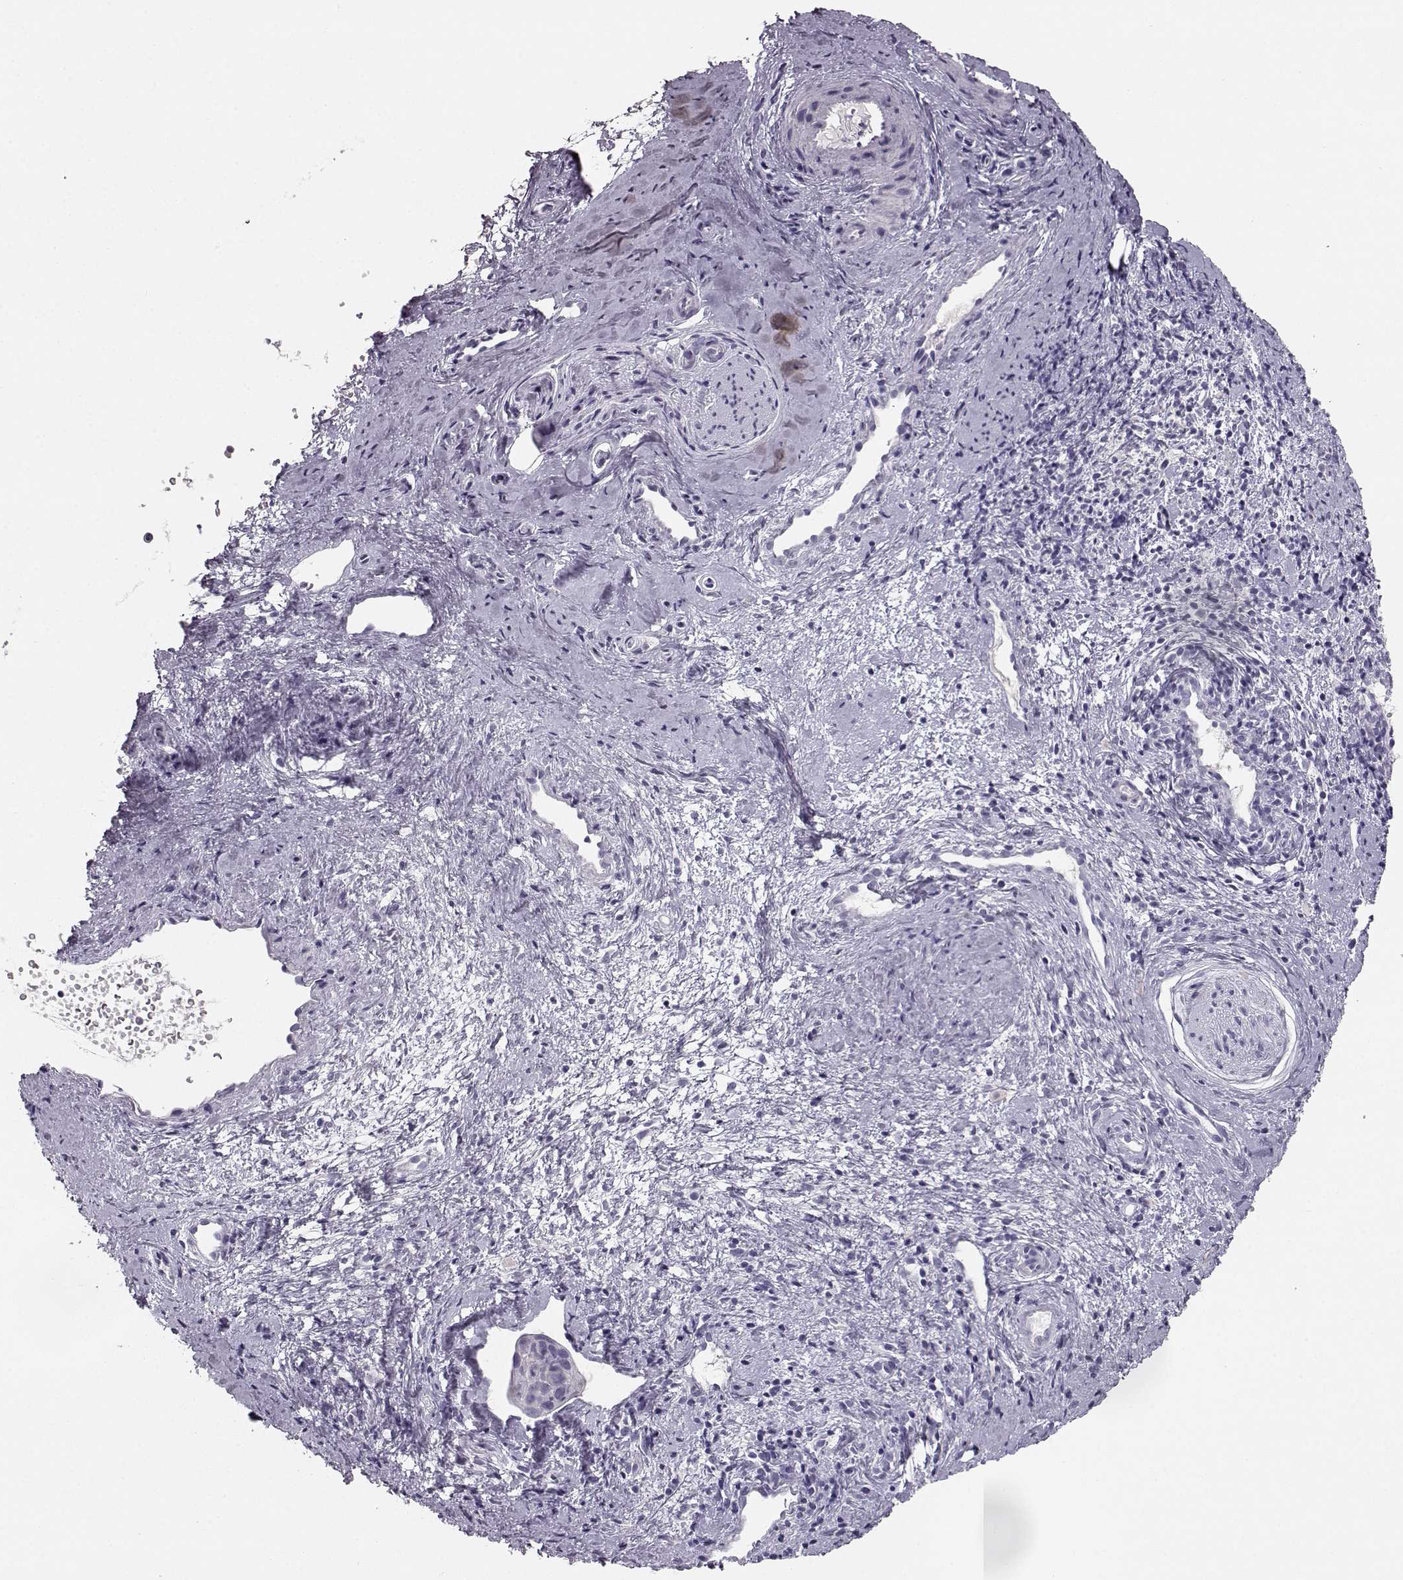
{"staining": {"intensity": "negative", "quantity": "none", "location": "none"}, "tissue": "cervical cancer", "cell_type": "Tumor cells", "image_type": "cancer", "snomed": [{"axis": "morphology", "description": "Squamous cell carcinoma, NOS"}, {"axis": "topography", "description": "Cervix"}], "caption": "Protein analysis of squamous cell carcinoma (cervical) exhibits no significant expression in tumor cells.", "gene": "KIAA0319", "patient": {"sex": "female", "age": 35}}